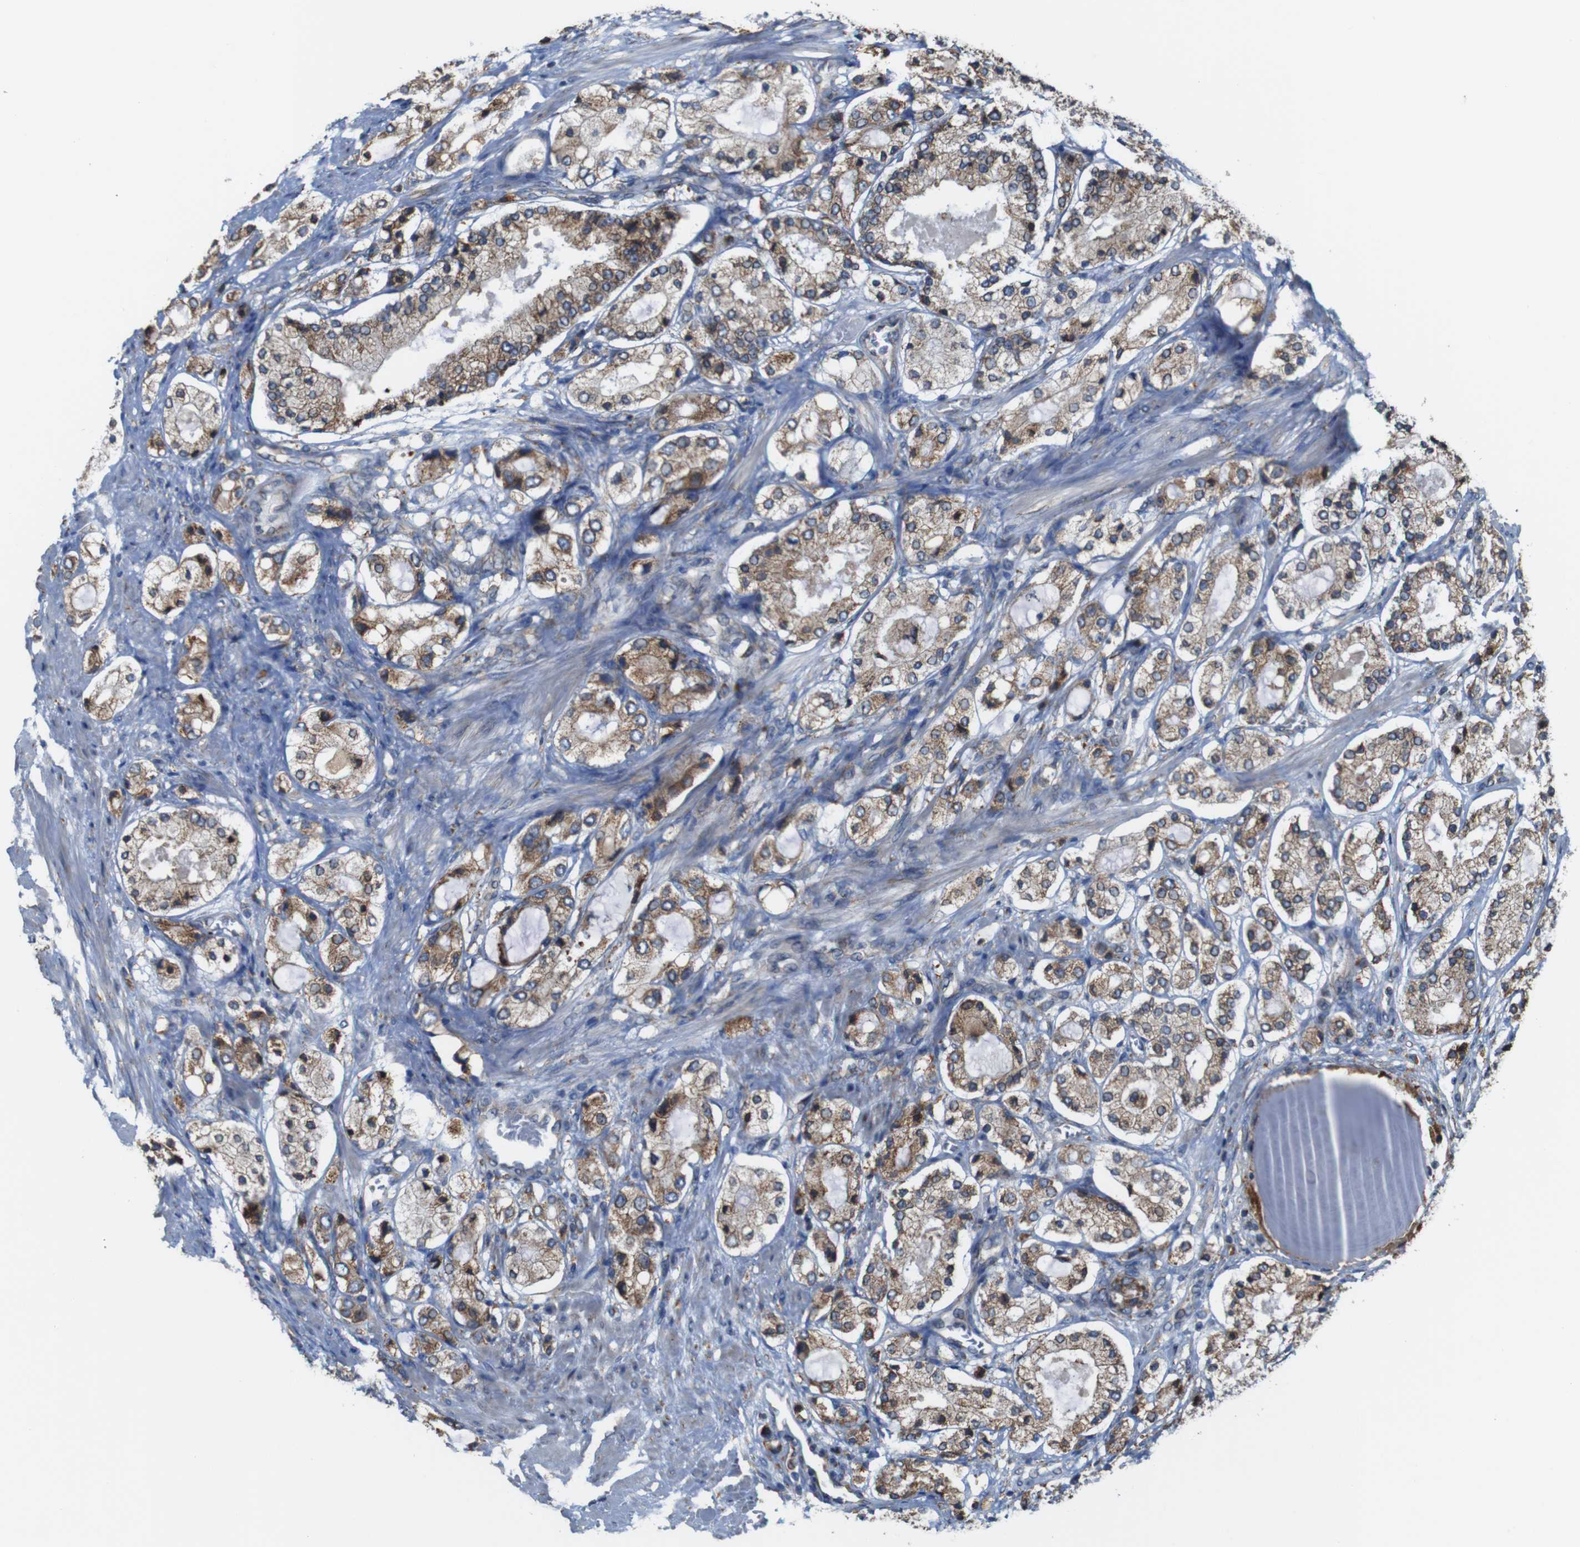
{"staining": {"intensity": "moderate", "quantity": ">75%", "location": "cytoplasmic/membranous"}, "tissue": "prostate cancer", "cell_type": "Tumor cells", "image_type": "cancer", "snomed": [{"axis": "morphology", "description": "Adenocarcinoma, High grade"}, {"axis": "topography", "description": "Prostate"}], "caption": "About >75% of tumor cells in prostate cancer (high-grade adenocarcinoma) exhibit moderate cytoplasmic/membranous protein staining as visualized by brown immunohistochemical staining.", "gene": "UGGT1", "patient": {"sex": "male", "age": 65}}